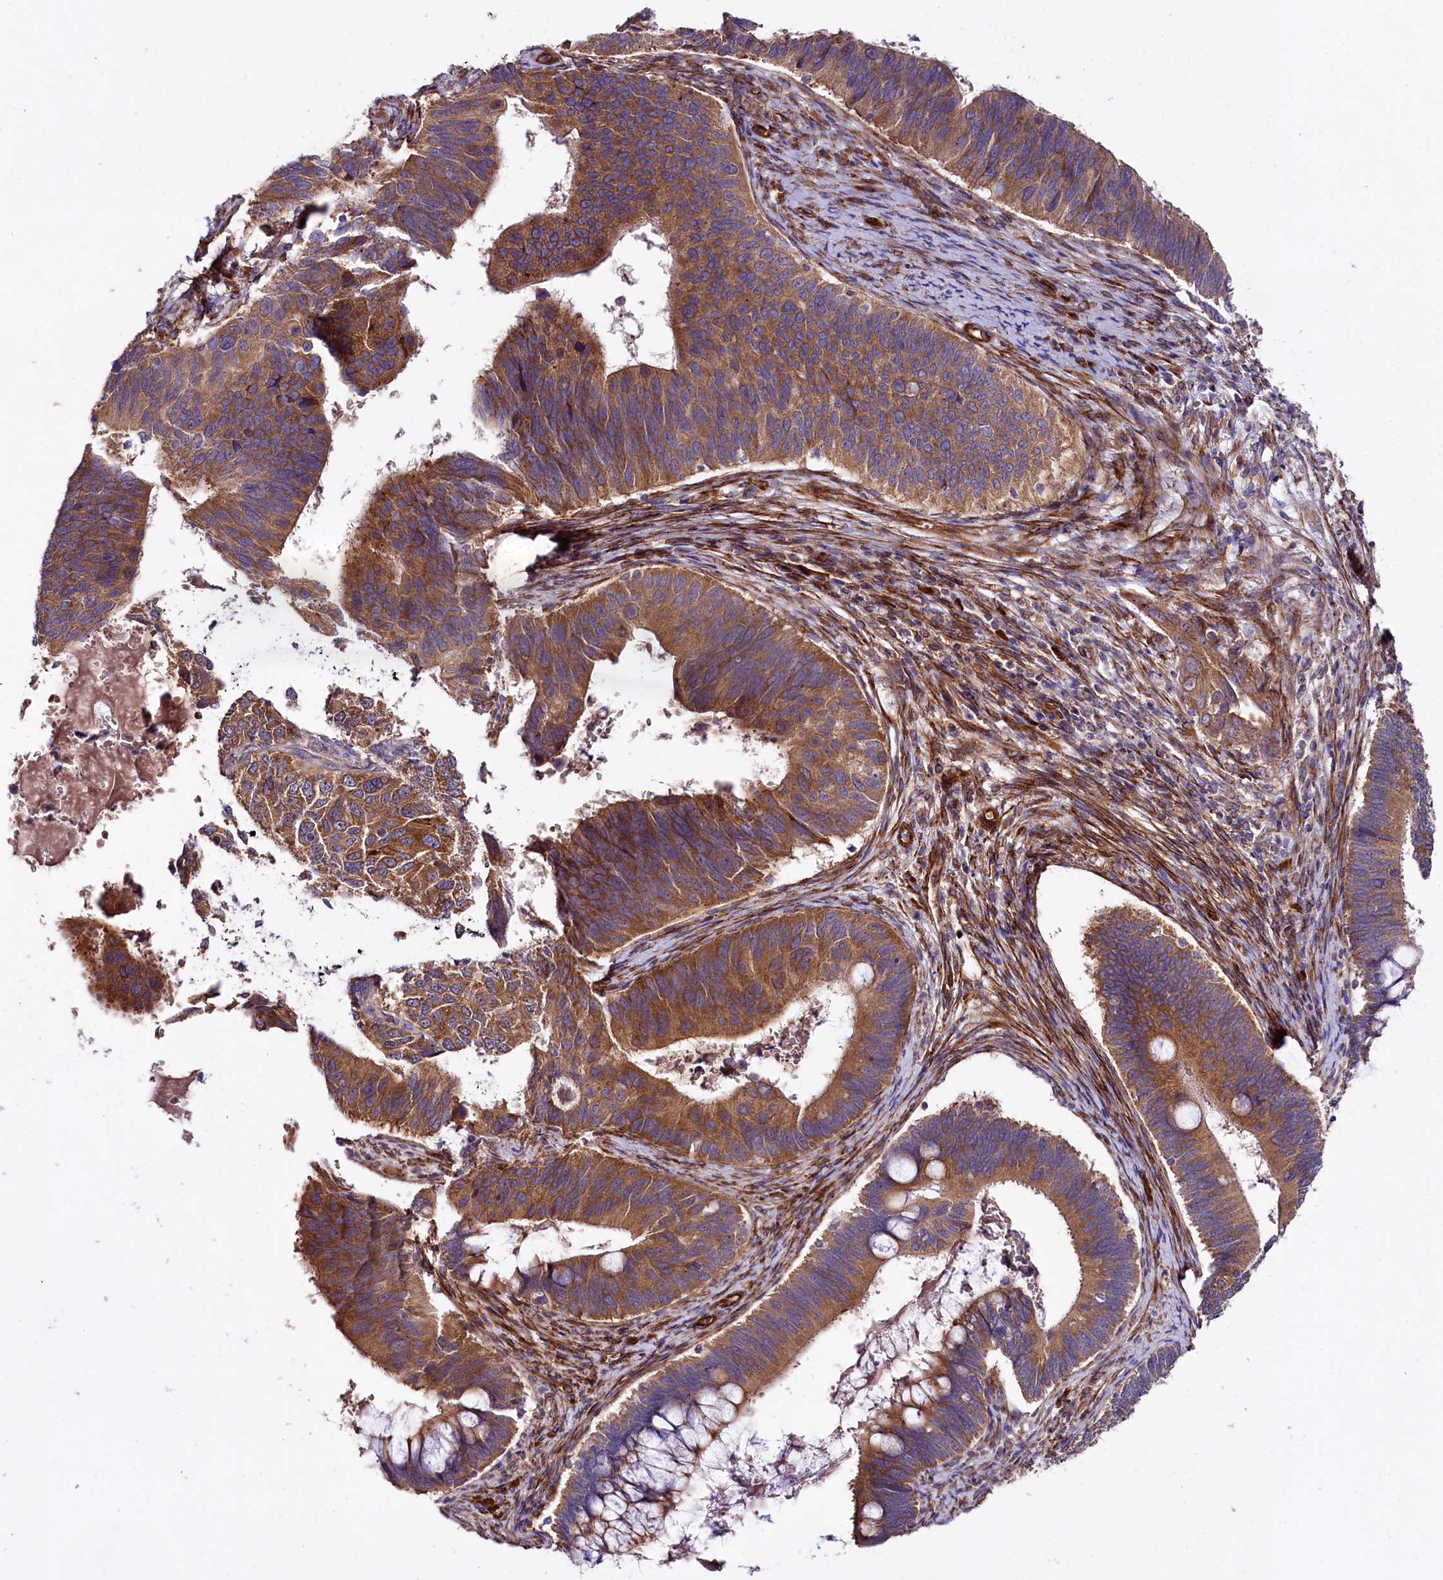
{"staining": {"intensity": "moderate", "quantity": ">75%", "location": "cytoplasmic/membranous"}, "tissue": "cervical cancer", "cell_type": "Tumor cells", "image_type": "cancer", "snomed": [{"axis": "morphology", "description": "Adenocarcinoma, NOS"}, {"axis": "topography", "description": "Cervix"}], "caption": "A brown stain labels moderate cytoplasmic/membranous staining of a protein in human cervical adenocarcinoma tumor cells. (Stains: DAB (3,3'-diaminobenzidine) in brown, nuclei in blue, Microscopy: brightfield microscopy at high magnification).", "gene": "SPATS2", "patient": {"sex": "female", "age": 42}}